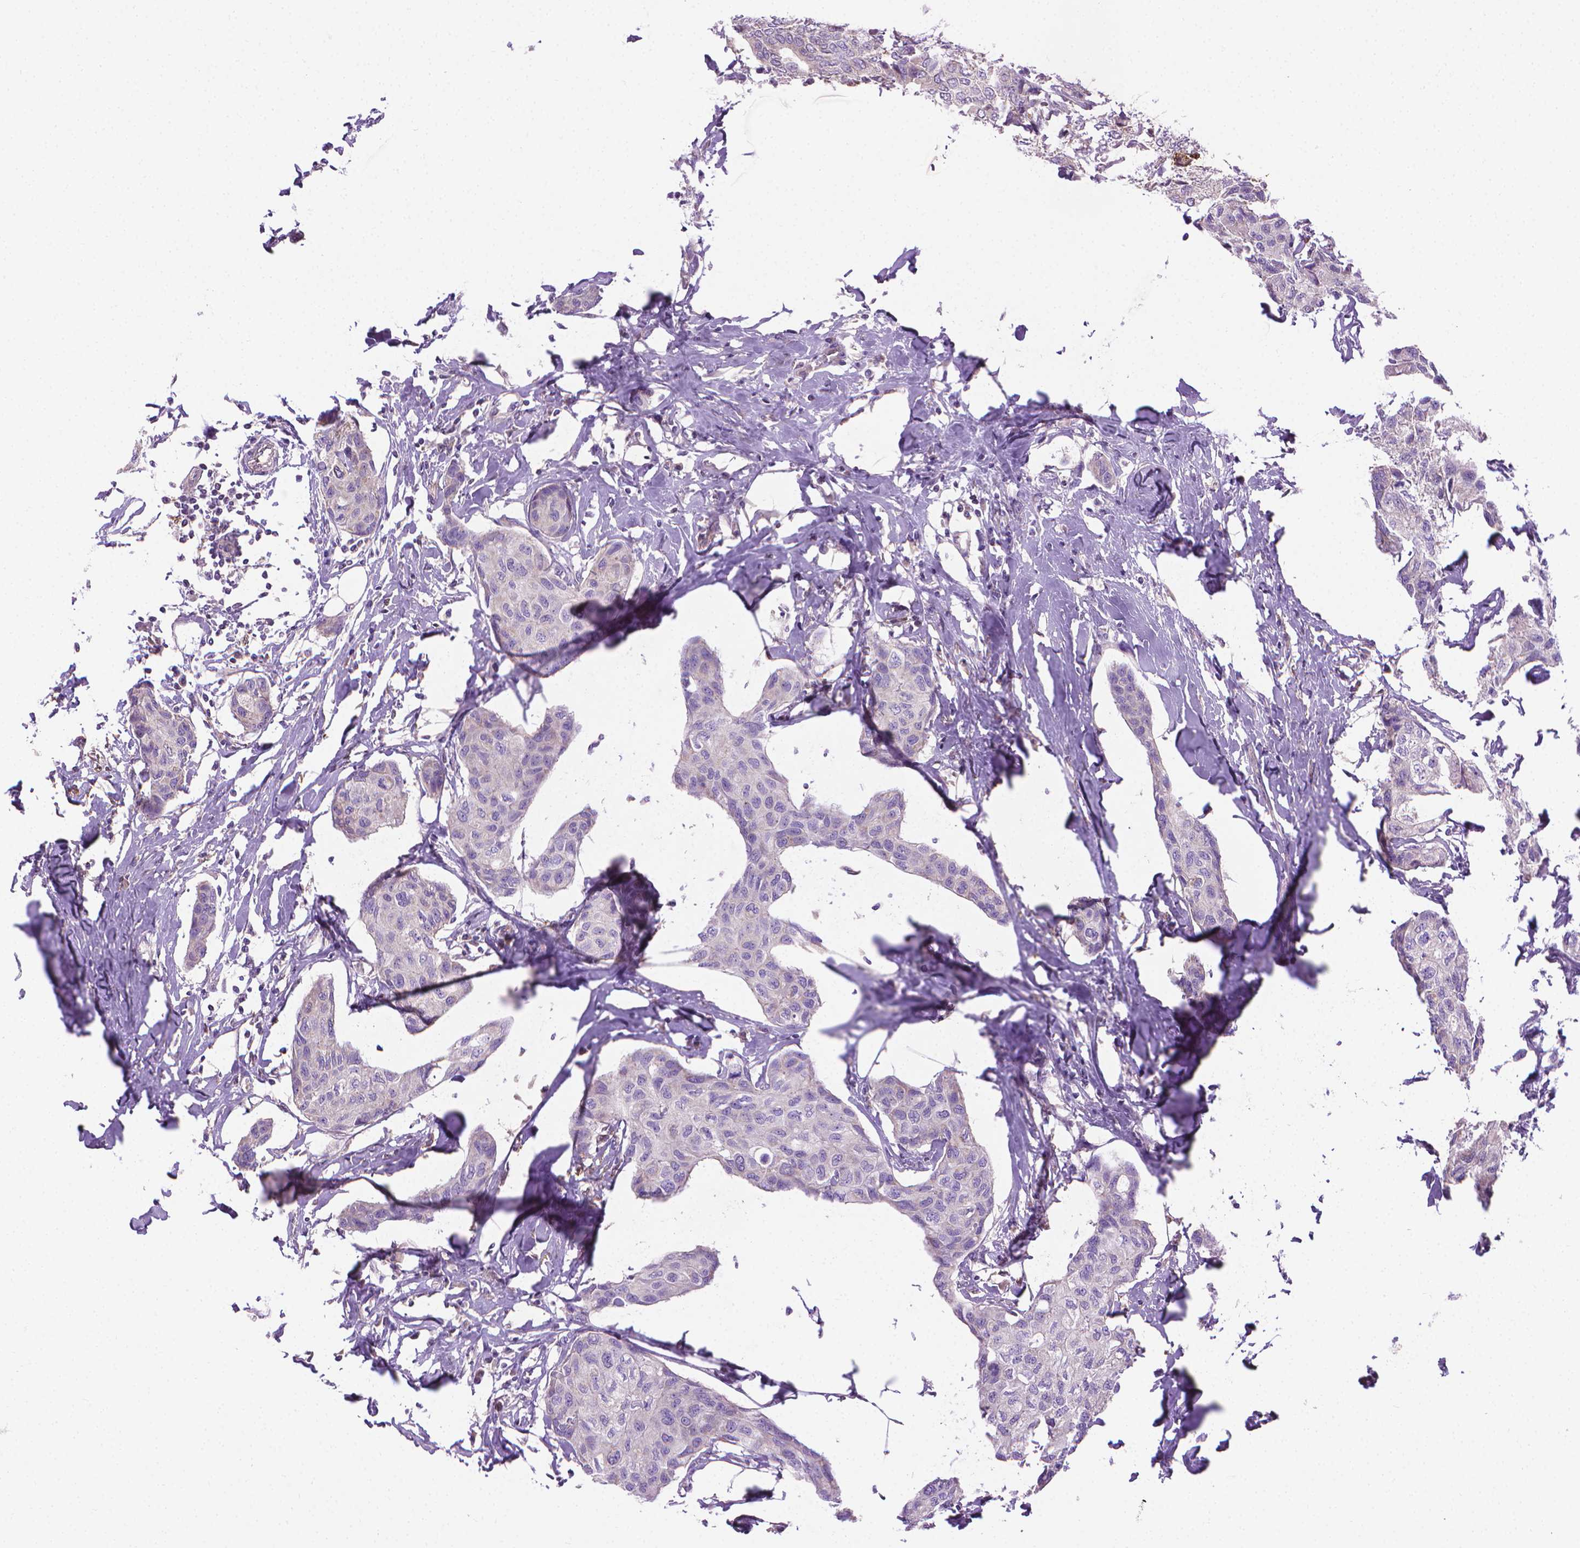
{"staining": {"intensity": "negative", "quantity": "none", "location": "none"}, "tissue": "breast cancer", "cell_type": "Tumor cells", "image_type": "cancer", "snomed": [{"axis": "morphology", "description": "Duct carcinoma"}, {"axis": "topography", "description": "Breast"}], "caption": "DAB (3,3'-diaminobenzidine) immunohistochemical staining of invasive ductal carcinoma (breast) displays no significant positivity in tumor cells. (DAB (3,3'-diaminobenzidine) IHC with hematoxylin counter stain).", "gene": "SLC51B", "patient": {"sex": "female", "age": 80}}